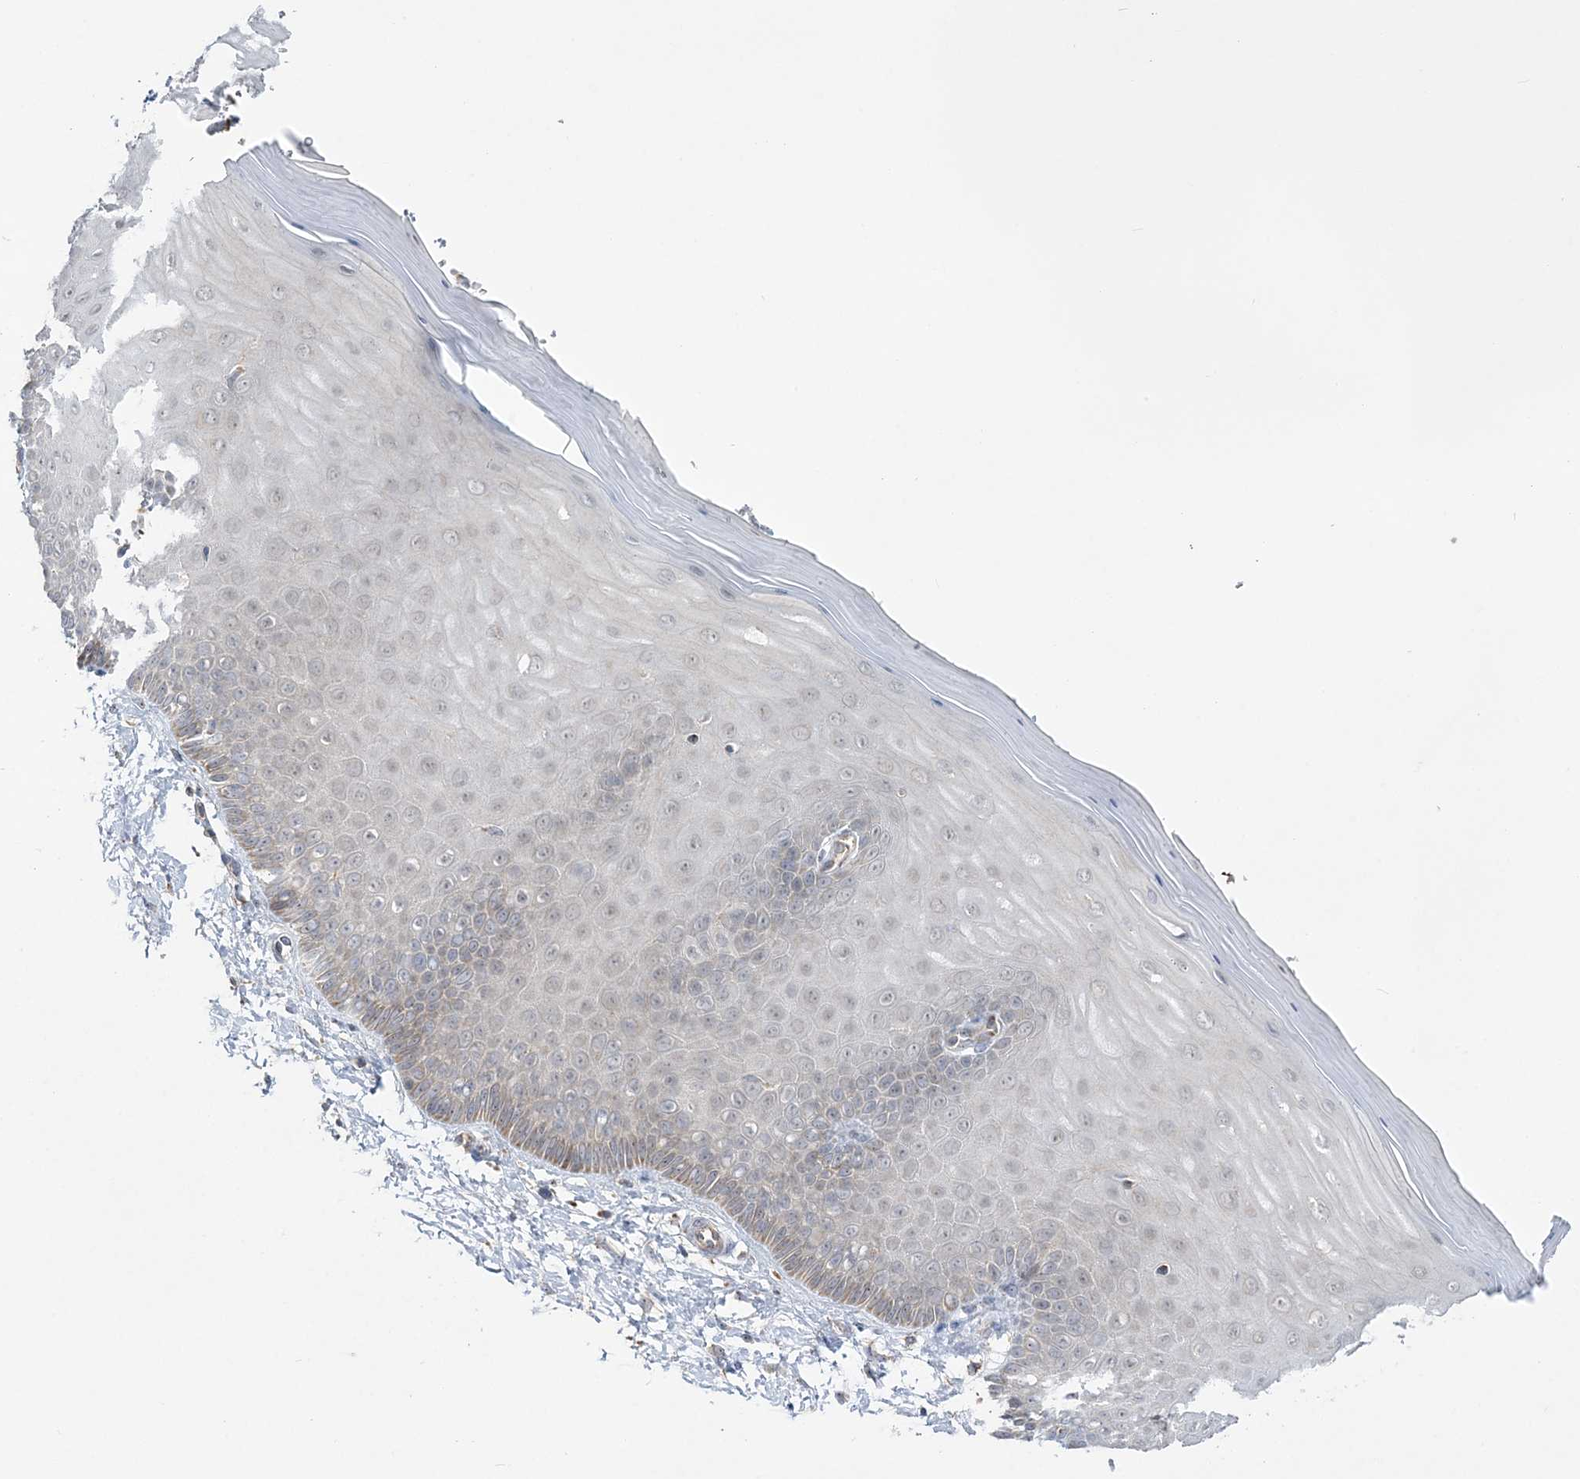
{"staining": {"intensity": "weak", "quantity": ">75%", "location": "cytoplasmic/membranous"}, "tissue": "cervix", "cell_type": "Glandular cells", "image_type": "normal", "snomed": [{"axis": "morphology", "description": "Normal tissue, NOS"}, {"axis": "topography", "description": "Cervix"}], "caption": "Glandular cells display weak cytoplasmic/membranous staining in approximately >75% of cells in benign cervix.", "gene": "MMADHC", "patient": {"sex": "female", "age": 55}}